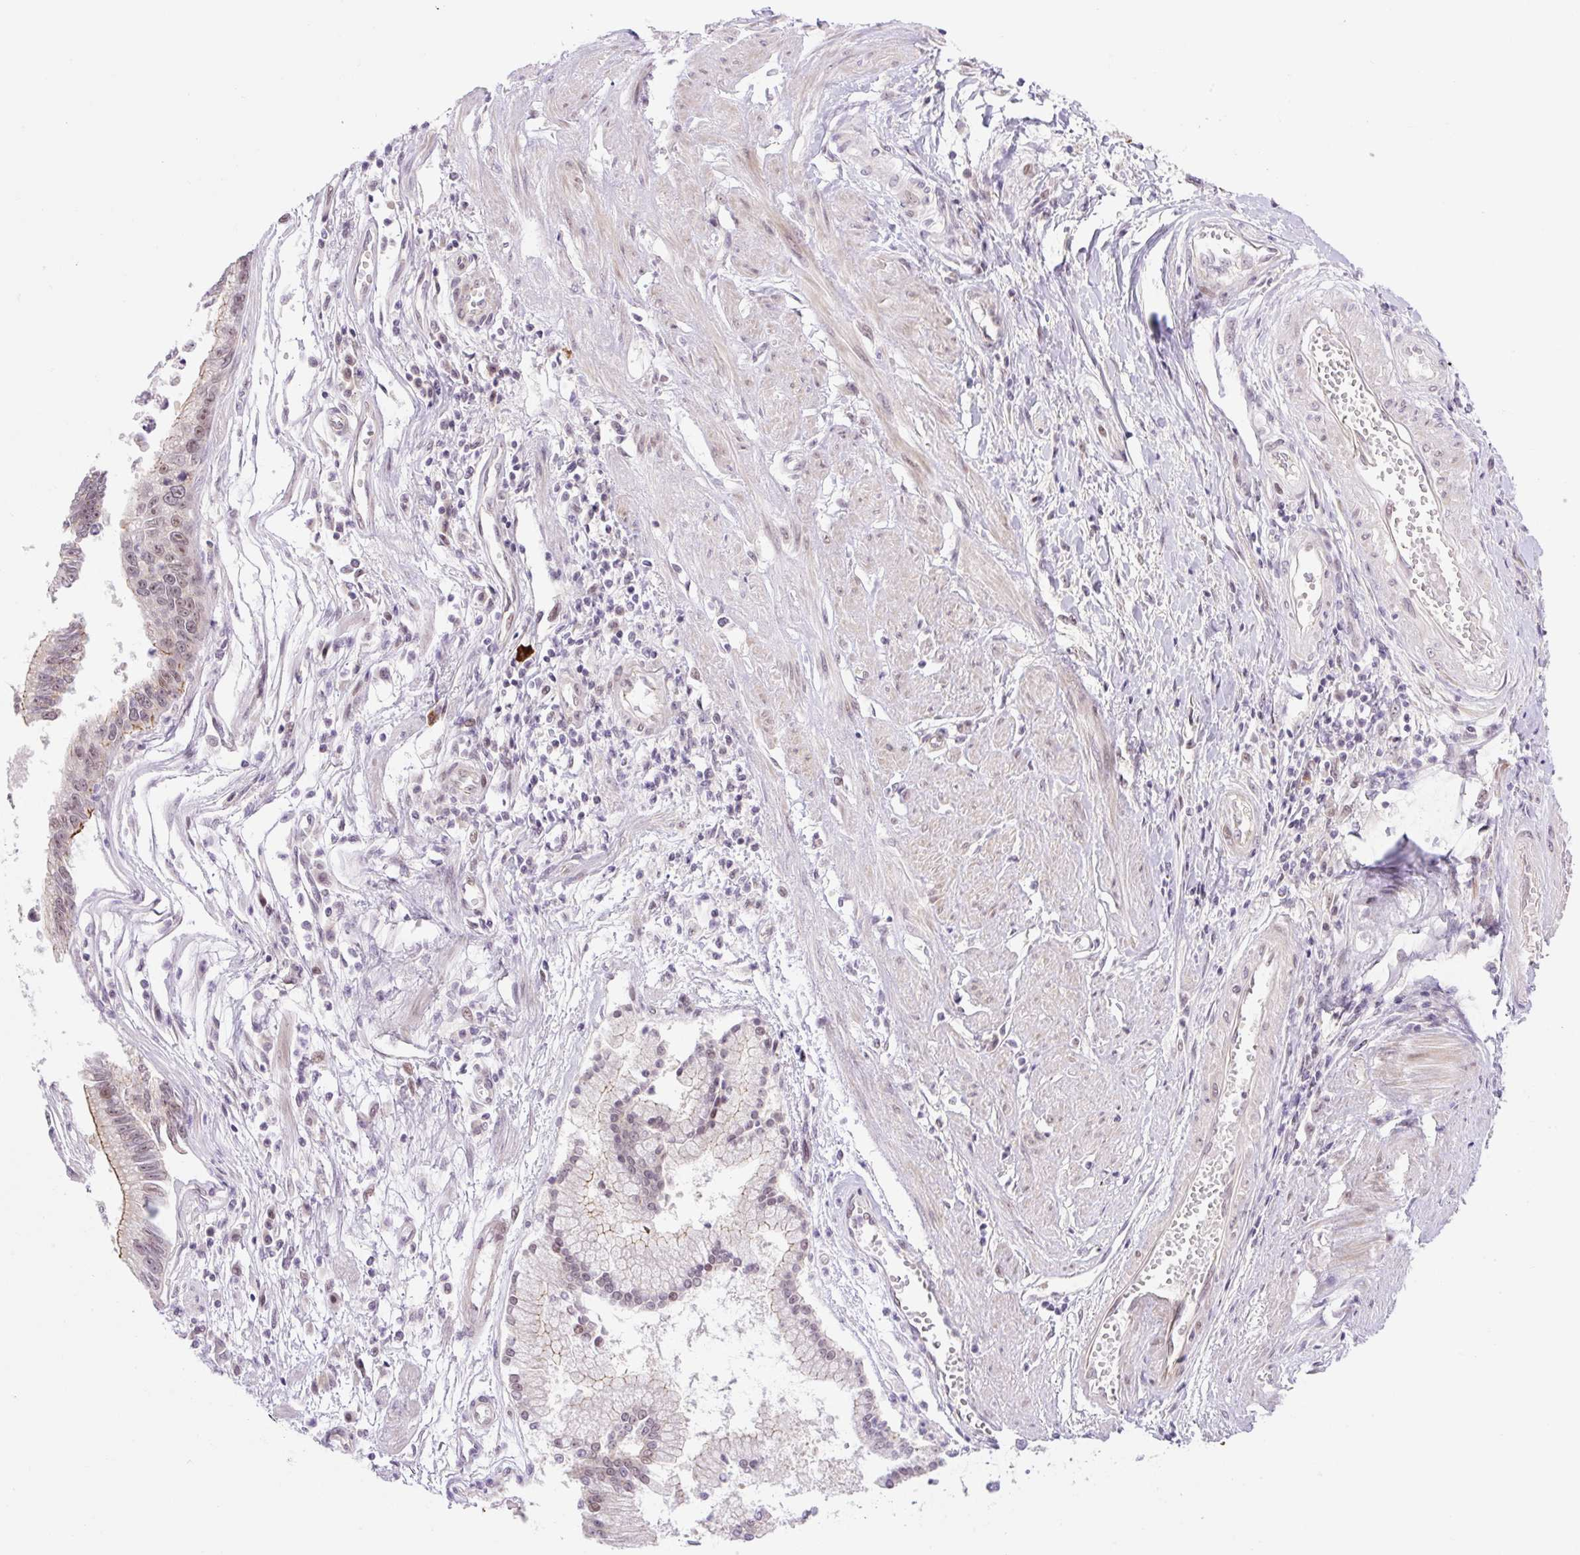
{"staining": {"intensity": "moderate", "quantity": "25%-75%", "location": "cytoplasmic/membranous,nuclear"}, "tissue": "stomach cancer", "cell_type": "Tumor cells", "image_type": "cancer", "snomed": [{"axis": "morphology", "description": "Adenocarcinoma, NOS"}, {"axis": "topography", "description": "Stomach"}], "caption": "IHC of stomach cancer (adenocarcinoma) shows medium levels of moderate cytoplasmic/membranous and nuclear expression in about 25%-75% of tumor cells.", "gene": "ICE1", "patient": {"sex": "male", "age": 59}}